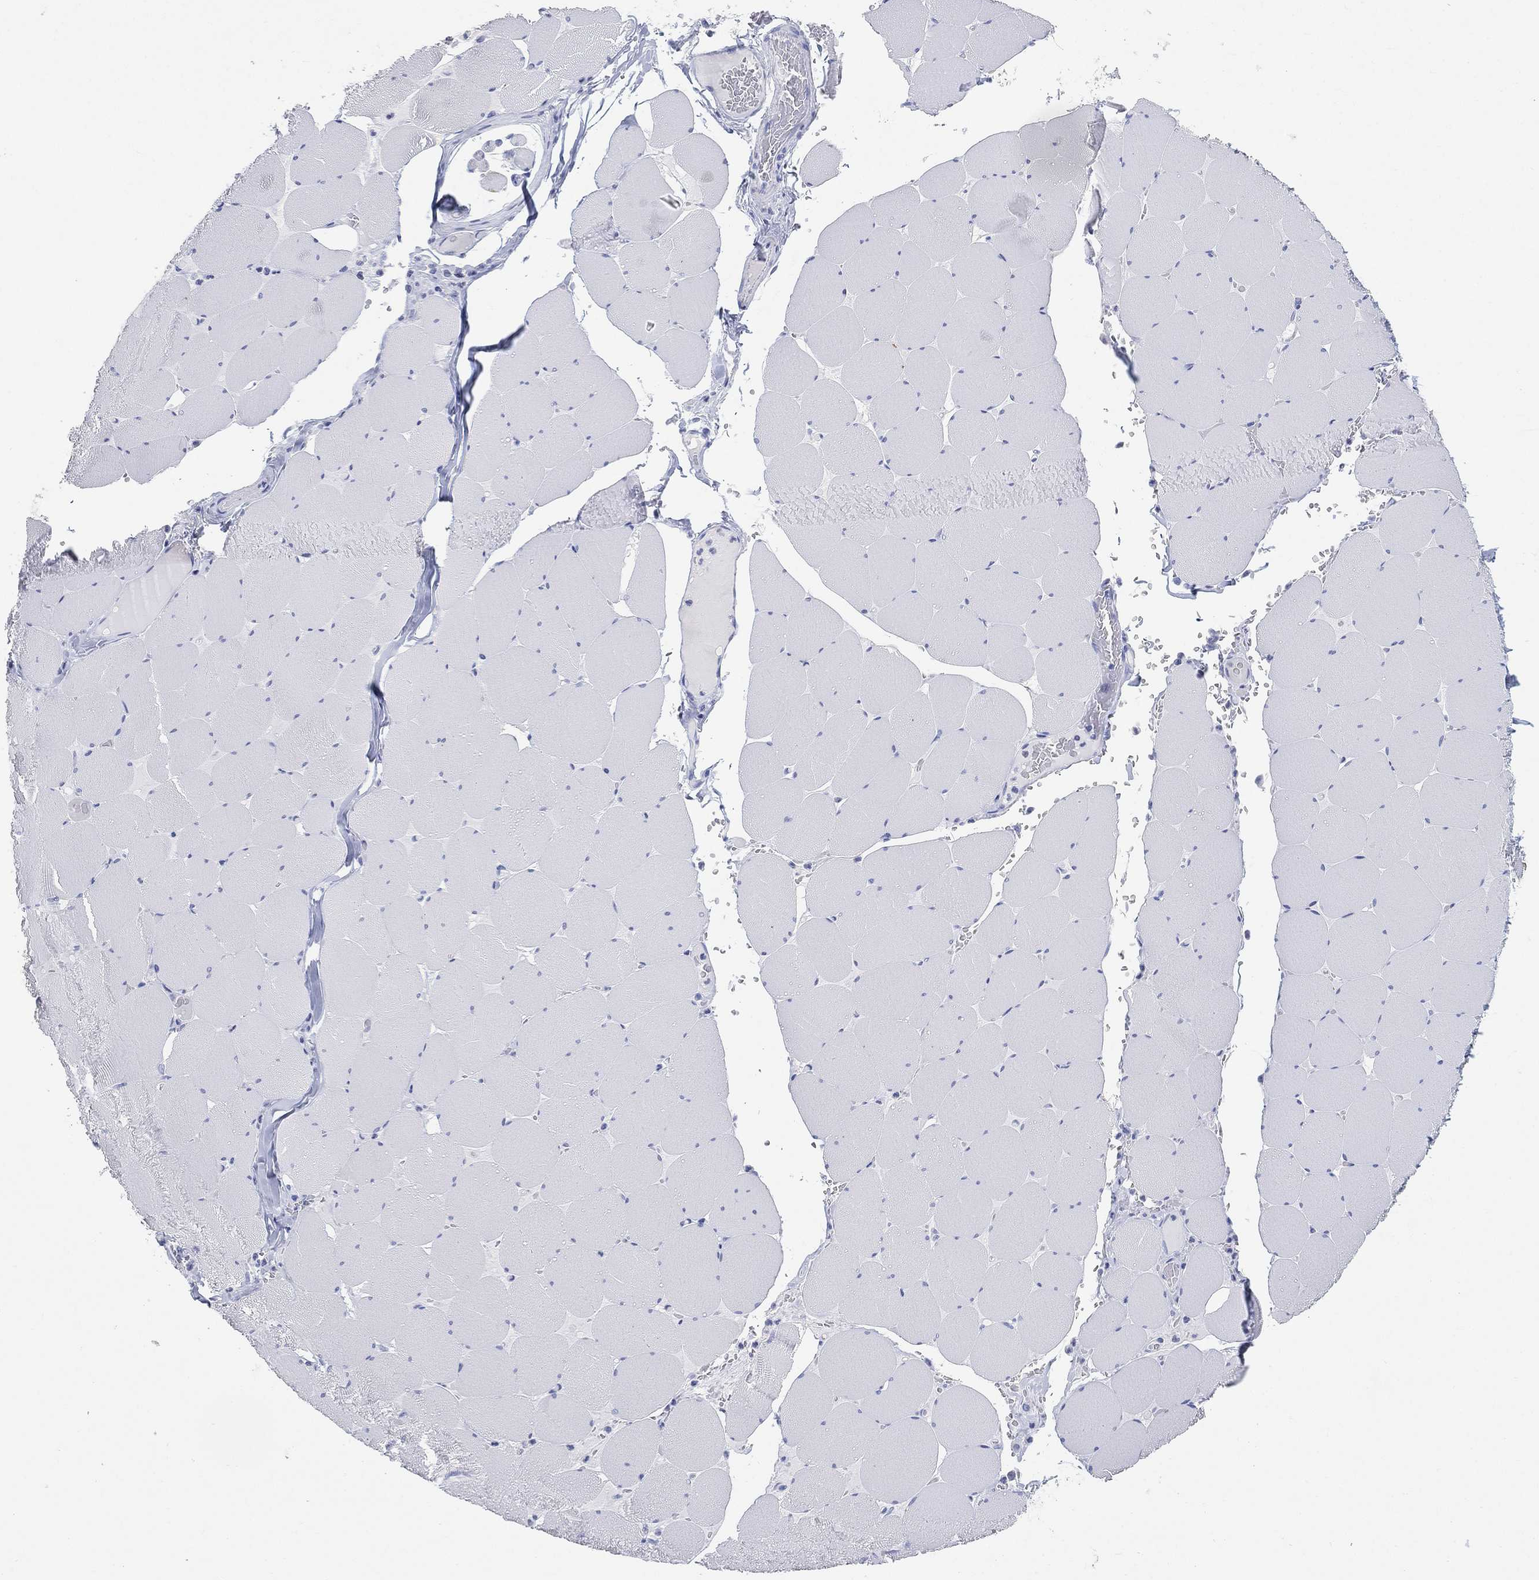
{"staining": {"intensity": "negative", "quantity": "none", "location": "none"}, "tissue": "skeletal muscle", "cell_type": "Myocytes", "image_type": "normal", "snomed": [{"axis": "morphology", "description": "Normal tissue, NOS"}, {"axis": "morphology", "description": "Malignant melanoma, Metastatic site"}, {"axis": "topography", "description": "Skeletal muscle"}], "caption": "IHC image of benign human skeletal muscle stained for a protein (brown), which reveals no staining in myocytes.", "gene": "FMO1", "patient": {"sex": "male", "age": 50}}